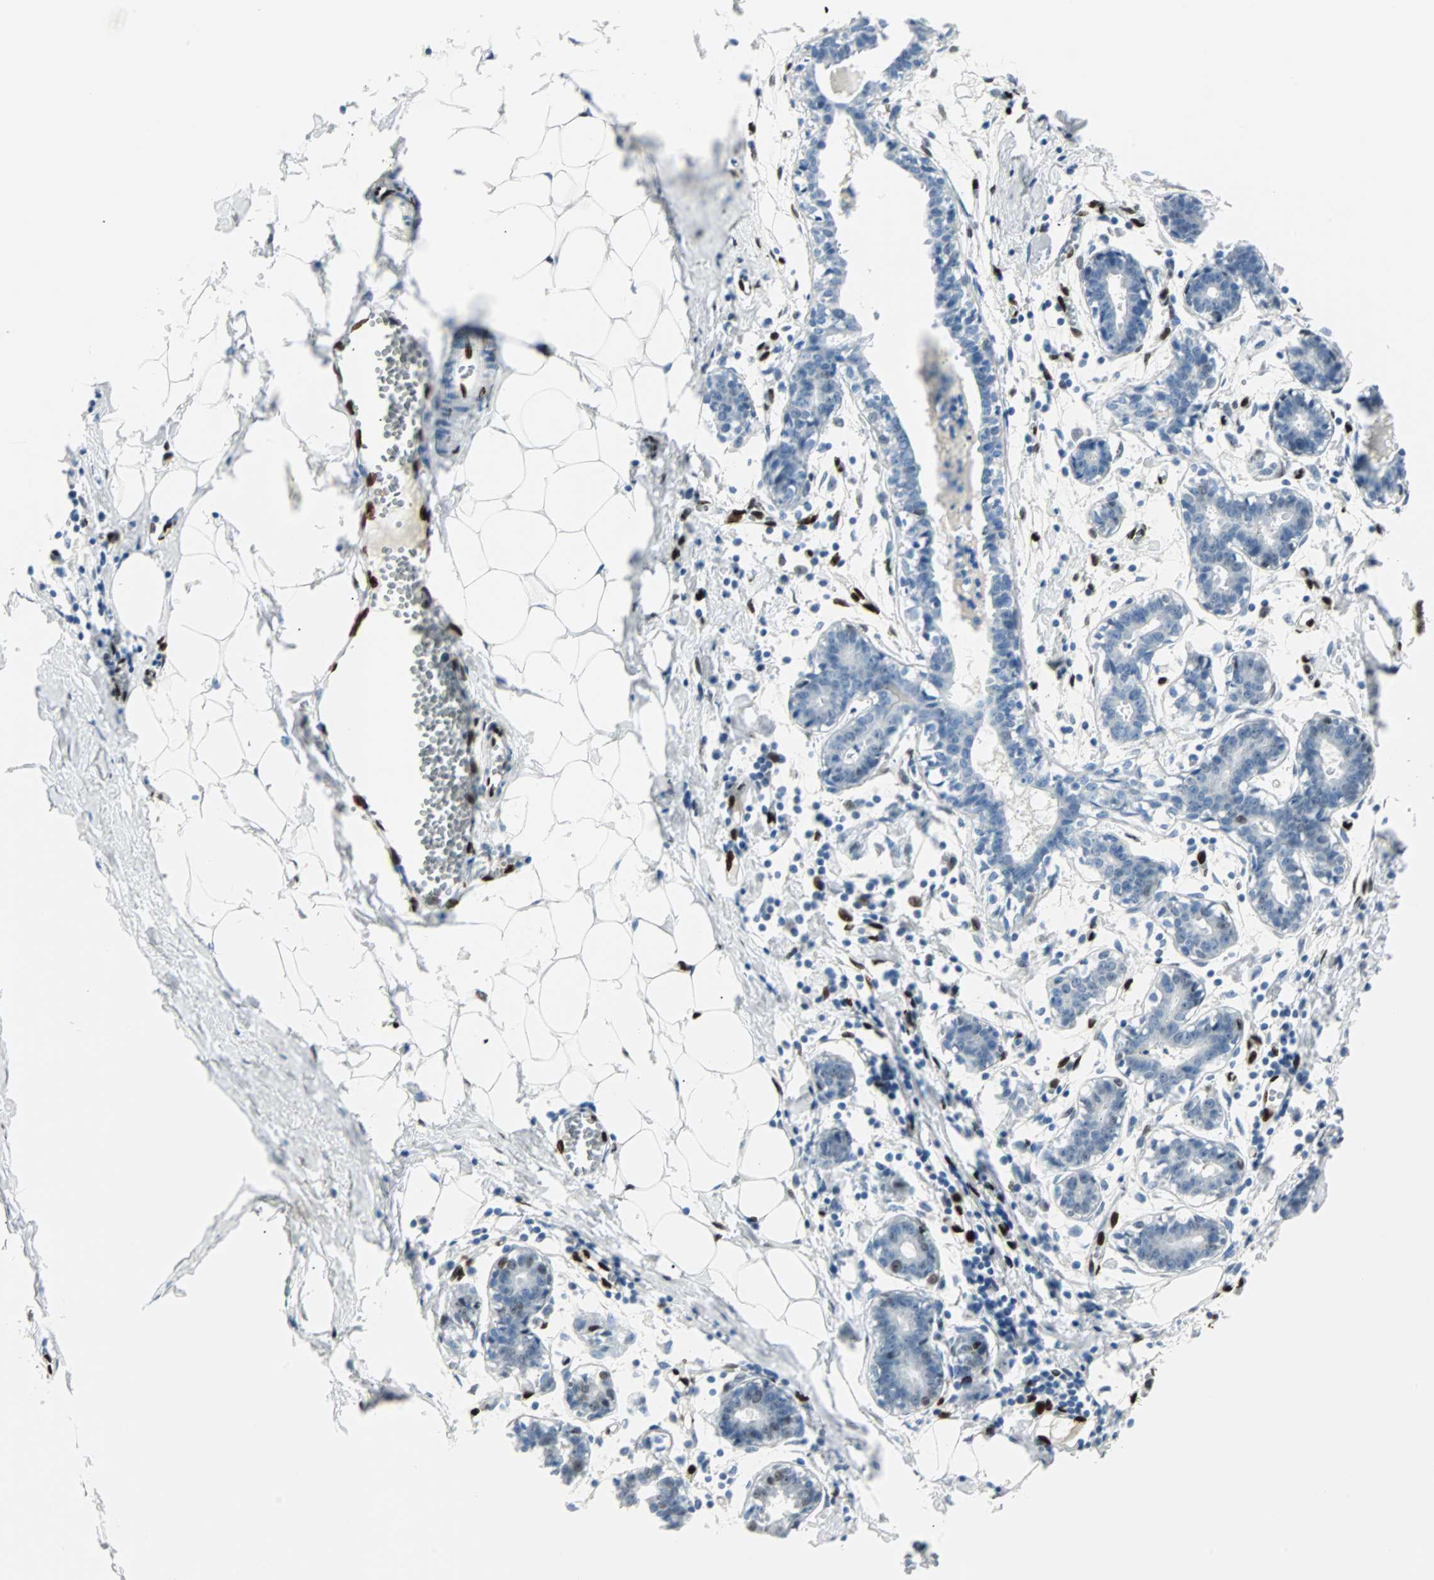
{"staining": {"intensity": "strong", "quantity": "<25%", "location": "nuclear"}, "tissue": "breast", "cell_type": "Adipocytes", "image_type": "normal", "snomed": [{"axis": "morphology", "description": "Normal tissue, NOS"}, {"axis": "topography", "description": "Breast"}], "caption": "Adipocytes reveal medium levels of strong nuclear positivity in approximately <25% of cells in benign breast. (Stains: DAB (3,3'-diaminobenzidine) in brown, nuclei in blue, Microscopy: brightfield microscopy at high magnification).", "gene": "IL33", "patient": {"sex": "female", "age": 27}}